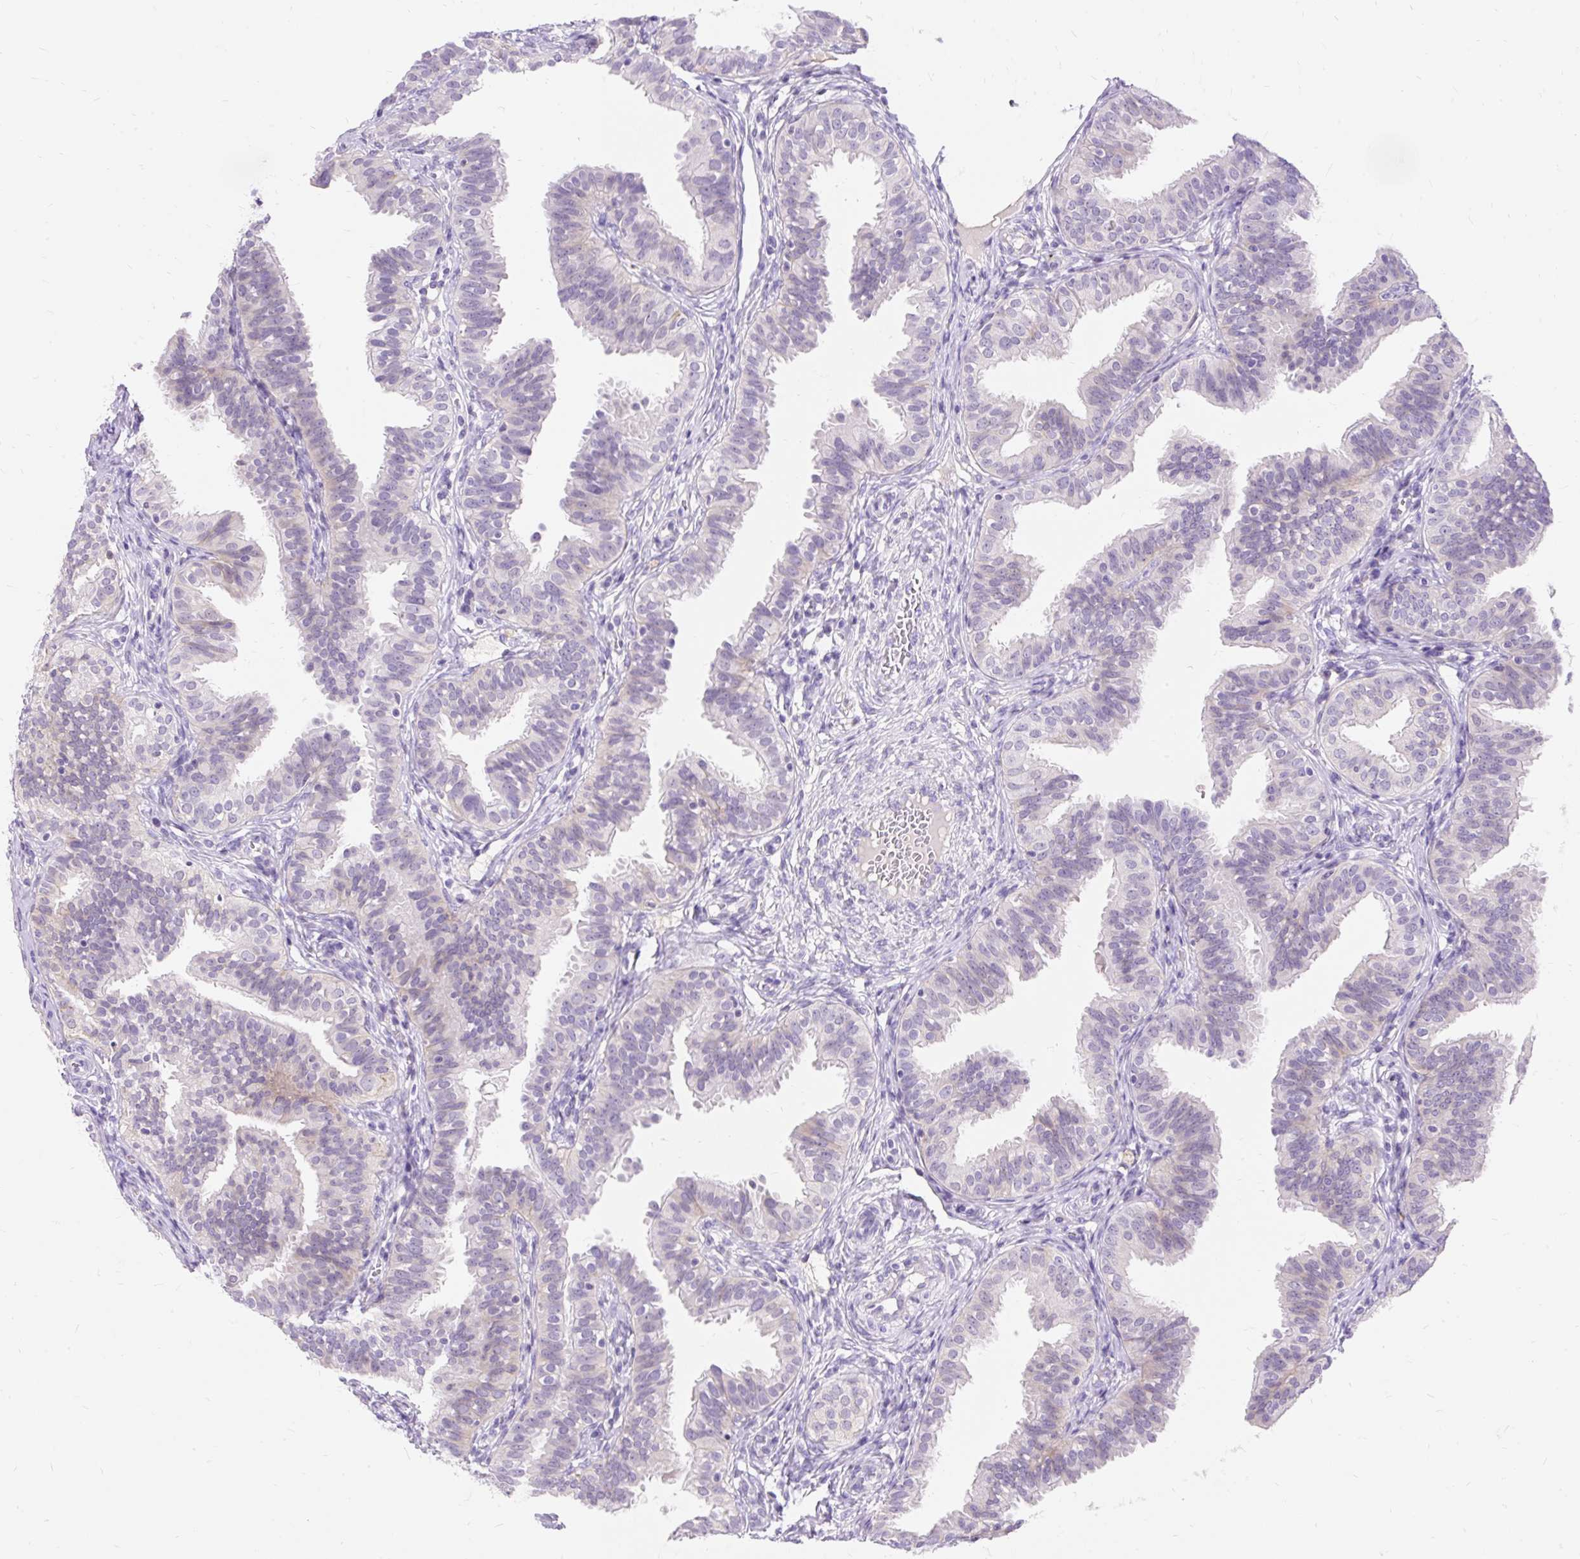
{"staining": {"intensity": "negative", "quantity": "none", "location": "none"}, "tissue": "fallopian tube", "cell_type": "Glandular cells", "image_type": "normal", "snomed": [{"axis": "morphology", "description": "Normal tissue, NOS"}, {"axis": "topography", "description": "Fallopian tube"}], "caption": "A histopathology image of human fallopian tube is negative for staining in glandular cells. (Brightfield microscopy of DAB immunohistochemistry (IHC) at high magnification).", "gene": "TMEM150C", "patient": {"sex": "female", "age": 35}}